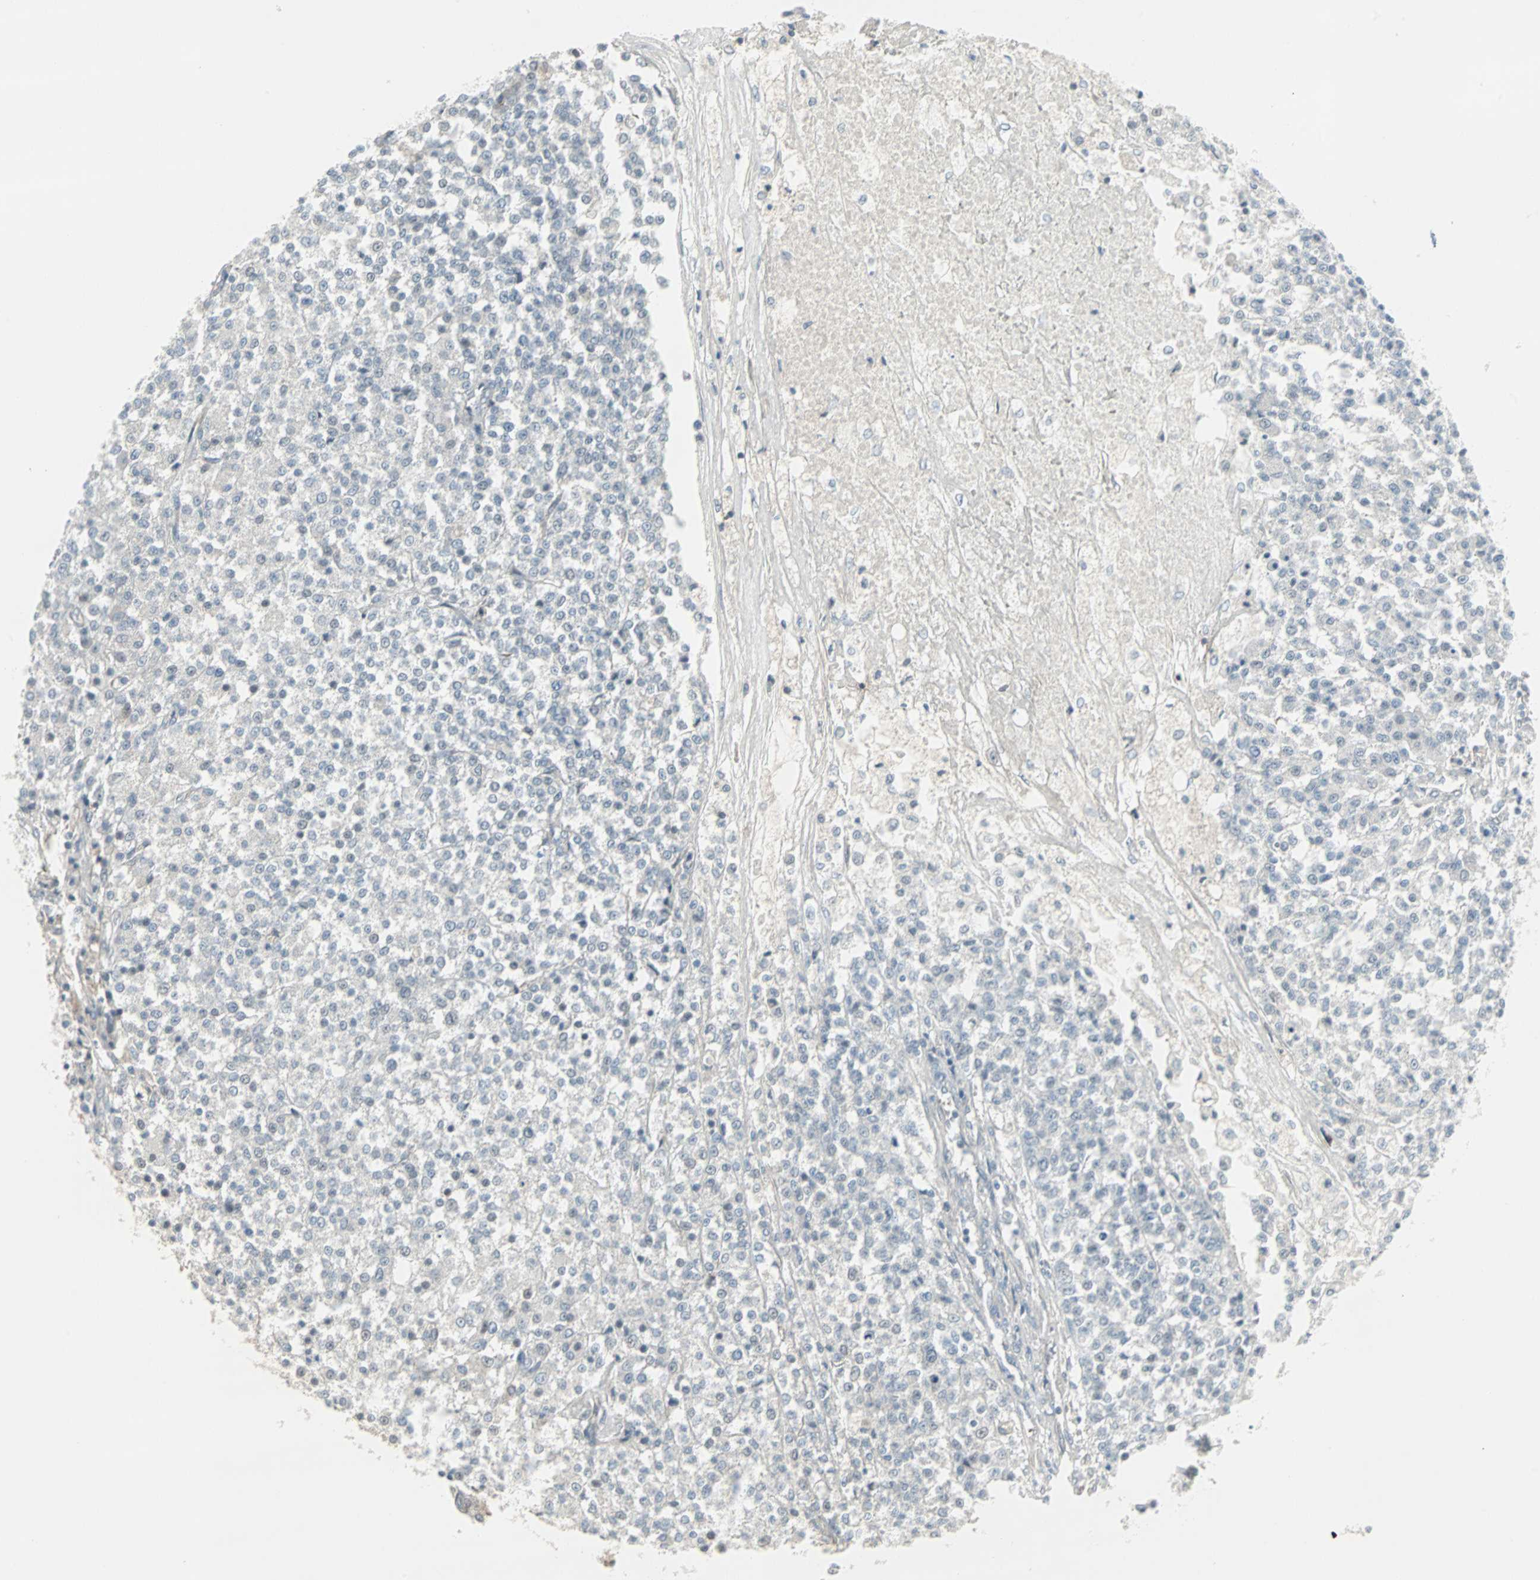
{"staining": {"intensity": "negative", "quantity": "none", "location": "none"}, "tissue": "testis cancer", "cell_type": "Tumor cells", "image_type": "cancer", "snomed": [{"axis": "morphology", "description": "Seminoma, NOS"}, {"axis": "topography", "description": "Testis"}], "caption": "Human testis seminoma stained for a protein using immunohistochemistry reveals no staining in tumor cells.", "gene": "ZSCAN32", "patient": {"sex": "male", "age": 59}}